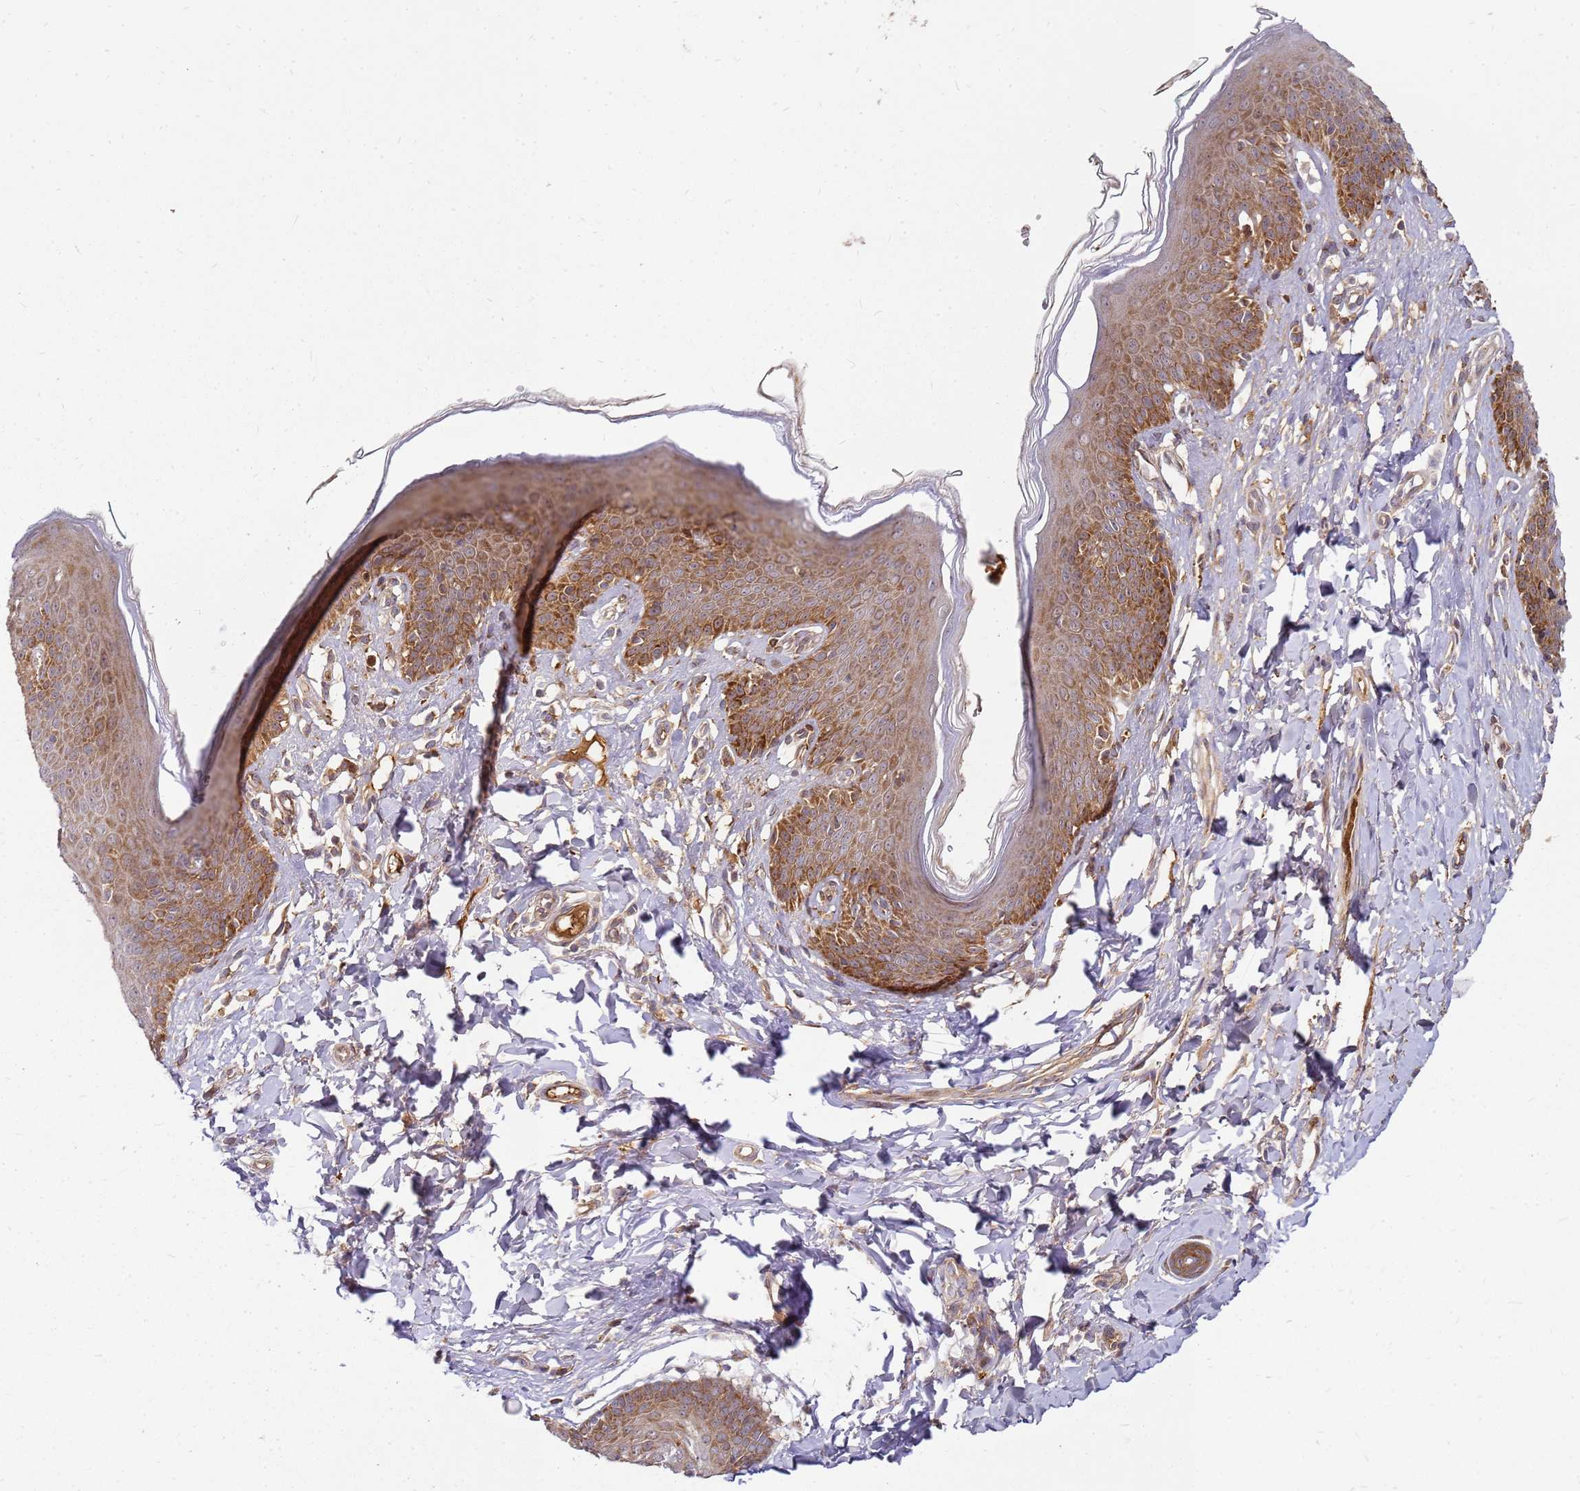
{"staining": {"intensity": "moderate", "quantity": ">75%", "location": "cytoplasmic/membranous"}, "tissue": "skin", "cell_type": "Epidermal cells", "image_type": "normal", "snomed": [{"axis": "morphology", "description": "Normal tissue, NOS"}, {"axis": "topography", "description": "Vulva"}], "caption": "Immunohistochemistry (IHC) (DAB (3,3'-diaminobenzidine)) staining of benign human skin demonstrates moderate cytoplasmic/membranous protein positivity in about >75% of epidermal cells. The protein of interest is shown in brown color, while the nuclei are stained blue.", "gene": "CCDC159", "patient": {"sex": "female", "age": 66}}